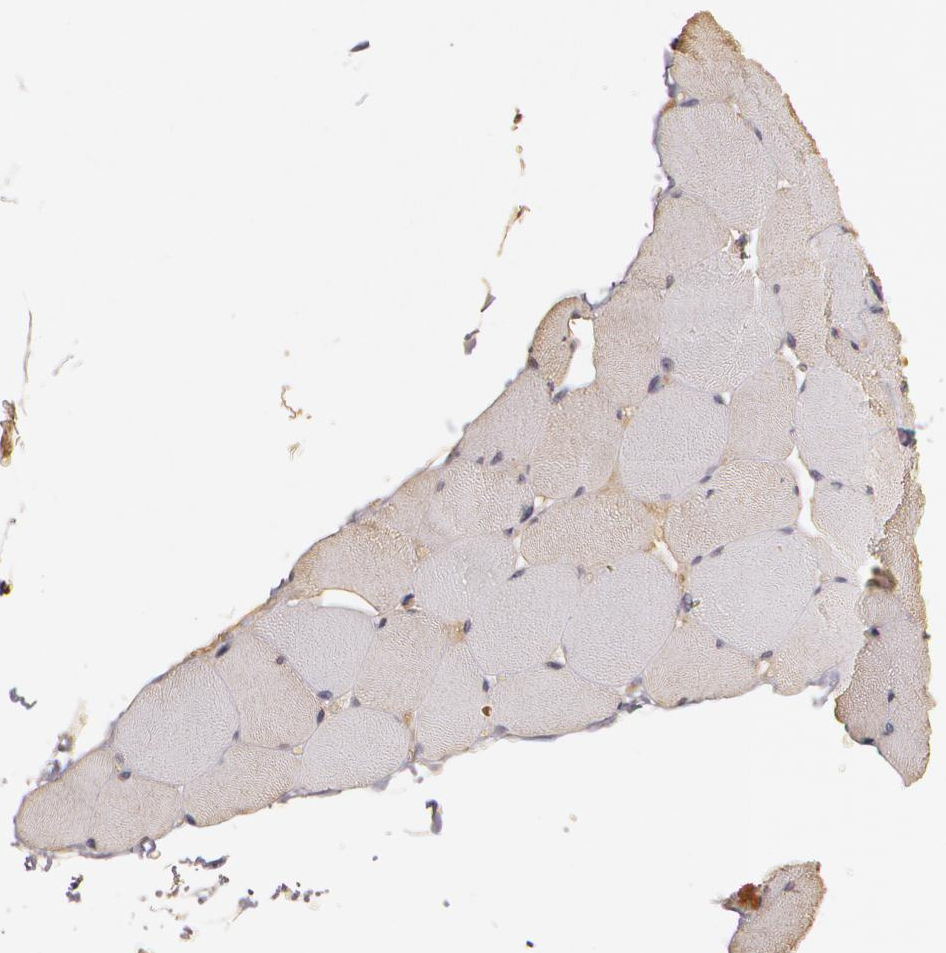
{"staining": {"intensity": "weak", "quantity": "25%-75%", "location": "cytoplasmic/membranous"}, "tissue": "skeletal muscle", "cell_type": "Myocytes", "image_type": "normal", "snomed": [{"axis": "morphology", "description": "Normal tissue, NOS"}, {"axis": "topography", "description": "Skeletal muscle"}], "caption": "Immunohistochemistry (IHC) (DAB (3,3'-diaminobenzidine)) staining of normal skeletal muscle demonstrates weak cytoplasmic/membranous protein positivity in approximately 25%-75% of myocytes.", "gene": "LRG1", "patient": {"sex": "male", "age": 62}}